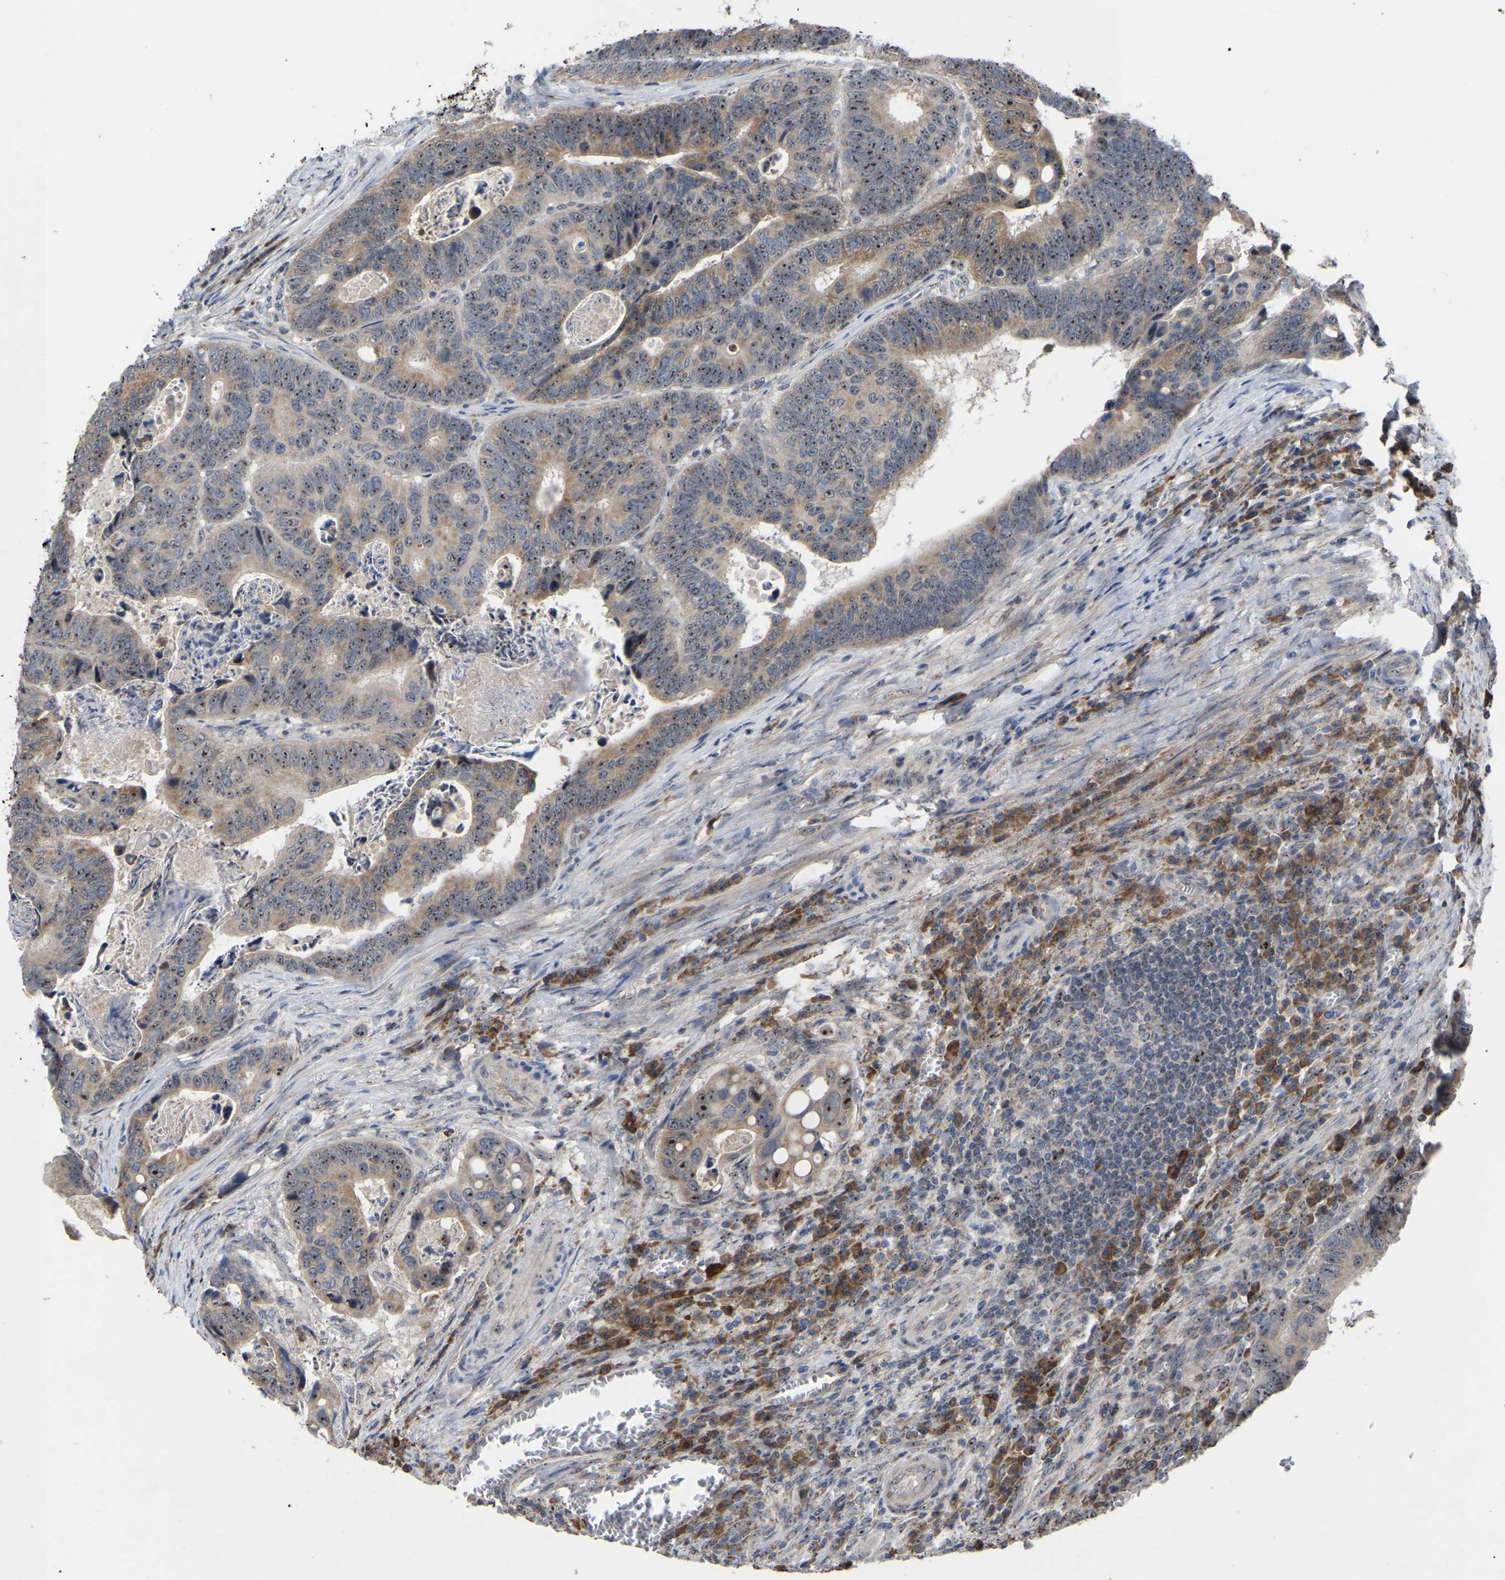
{"staining": {"intensity": "moderate", "quantity": ">75%", "location": "cytoplasmic/membranous,nuclear"}, "tissue": "colorectal cancer", "cell_type": "Tumor cells", "image_type": "cancer", "snomed": [{"axis": "morphology", "description": "Inflammation, NOS"}, {"axis": "morphology", "description": "Adenocarcinoma, NOS"}, {"axis": "topography", "description": "Colon"}], "caption": "Tumor cells reveal medium levels of moderate cytoplasmic/membranous and nuclear positivity in about >75% of cells in human colorectal adenocarcinoma.", "gene": "NOP53", "patient": {"sex": "male", "age": 72}}